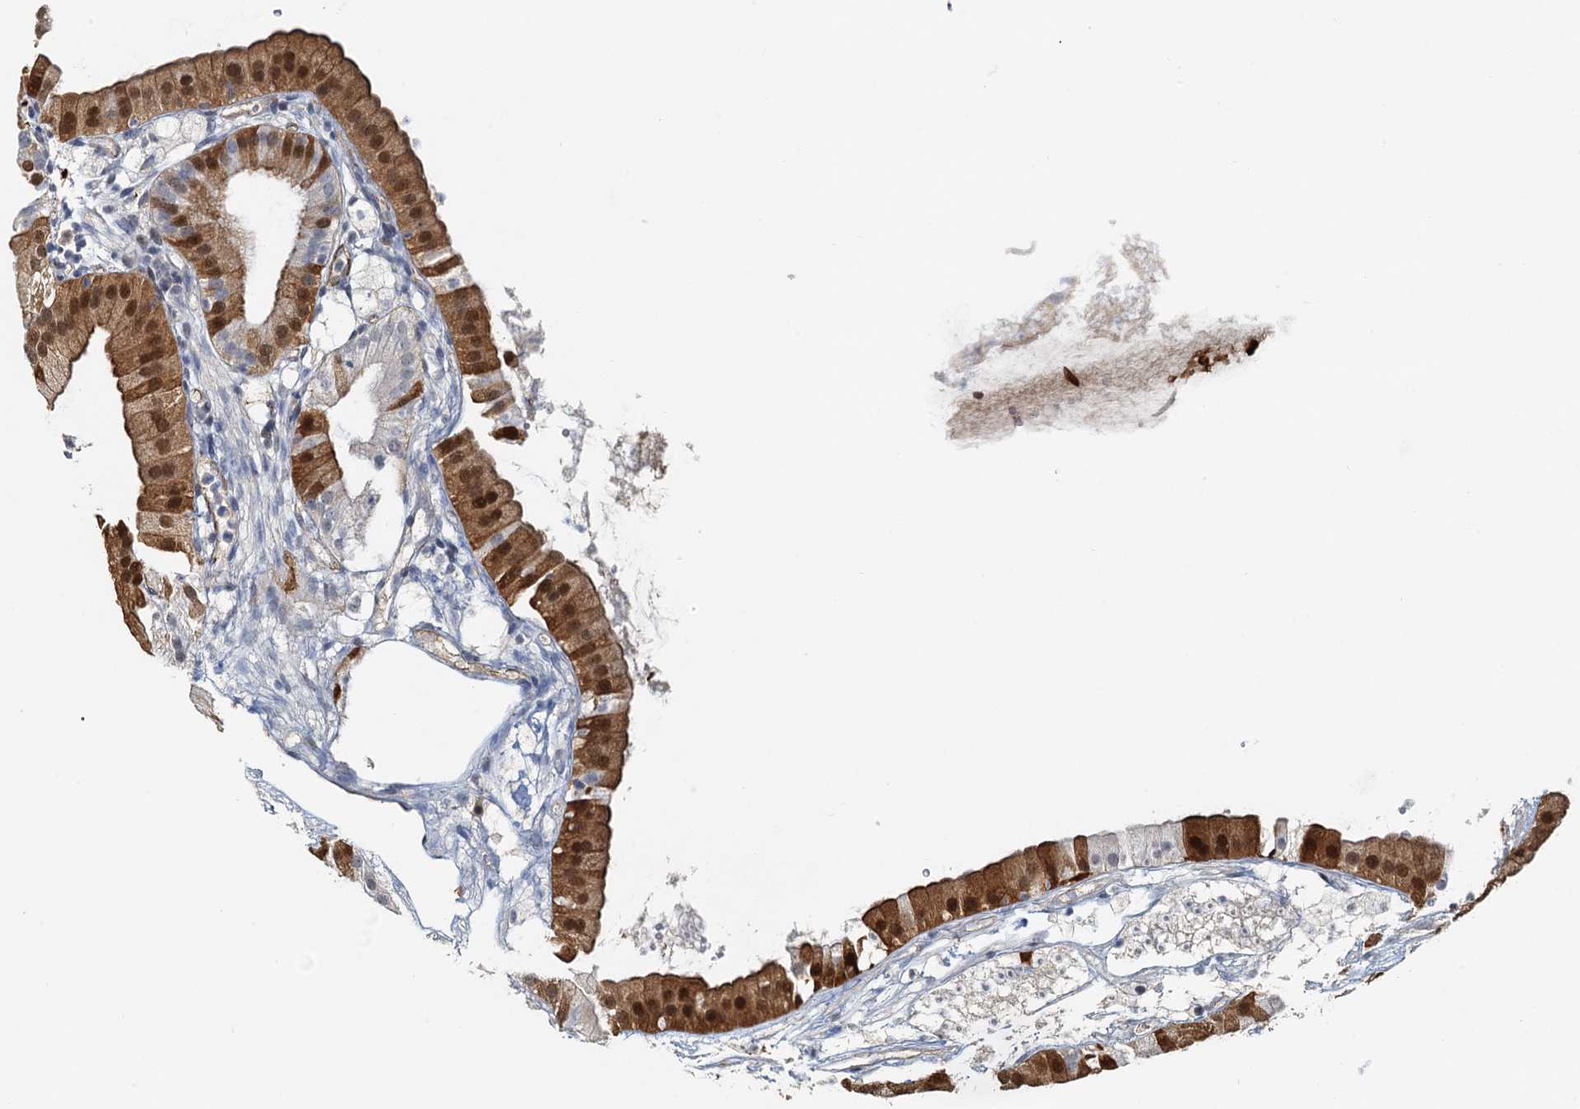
{"staining": {"intensity": "strong", "quantity": ">75%", "location": "cytoplasmic/membranous,nuclear"}, "tissue": "gallbladder", "cell_type": "Glandular cells", "image_type": "normal", "snomed": [{"axis": "morphology", "description": "Normal tissue, NOS"}, {"axis": "topography", "description": "Gallbladder"}], "caption": "An immunohistochemistry (IHC) photomicrograph of benign tissue is shown. Protein staining in brown shows strong cytoplasmic/membranous,nuclear positivity in gallbladder within glandular cells.", "gene": "SPINDOC", "patient": {"sex": "male", "age": 55}}